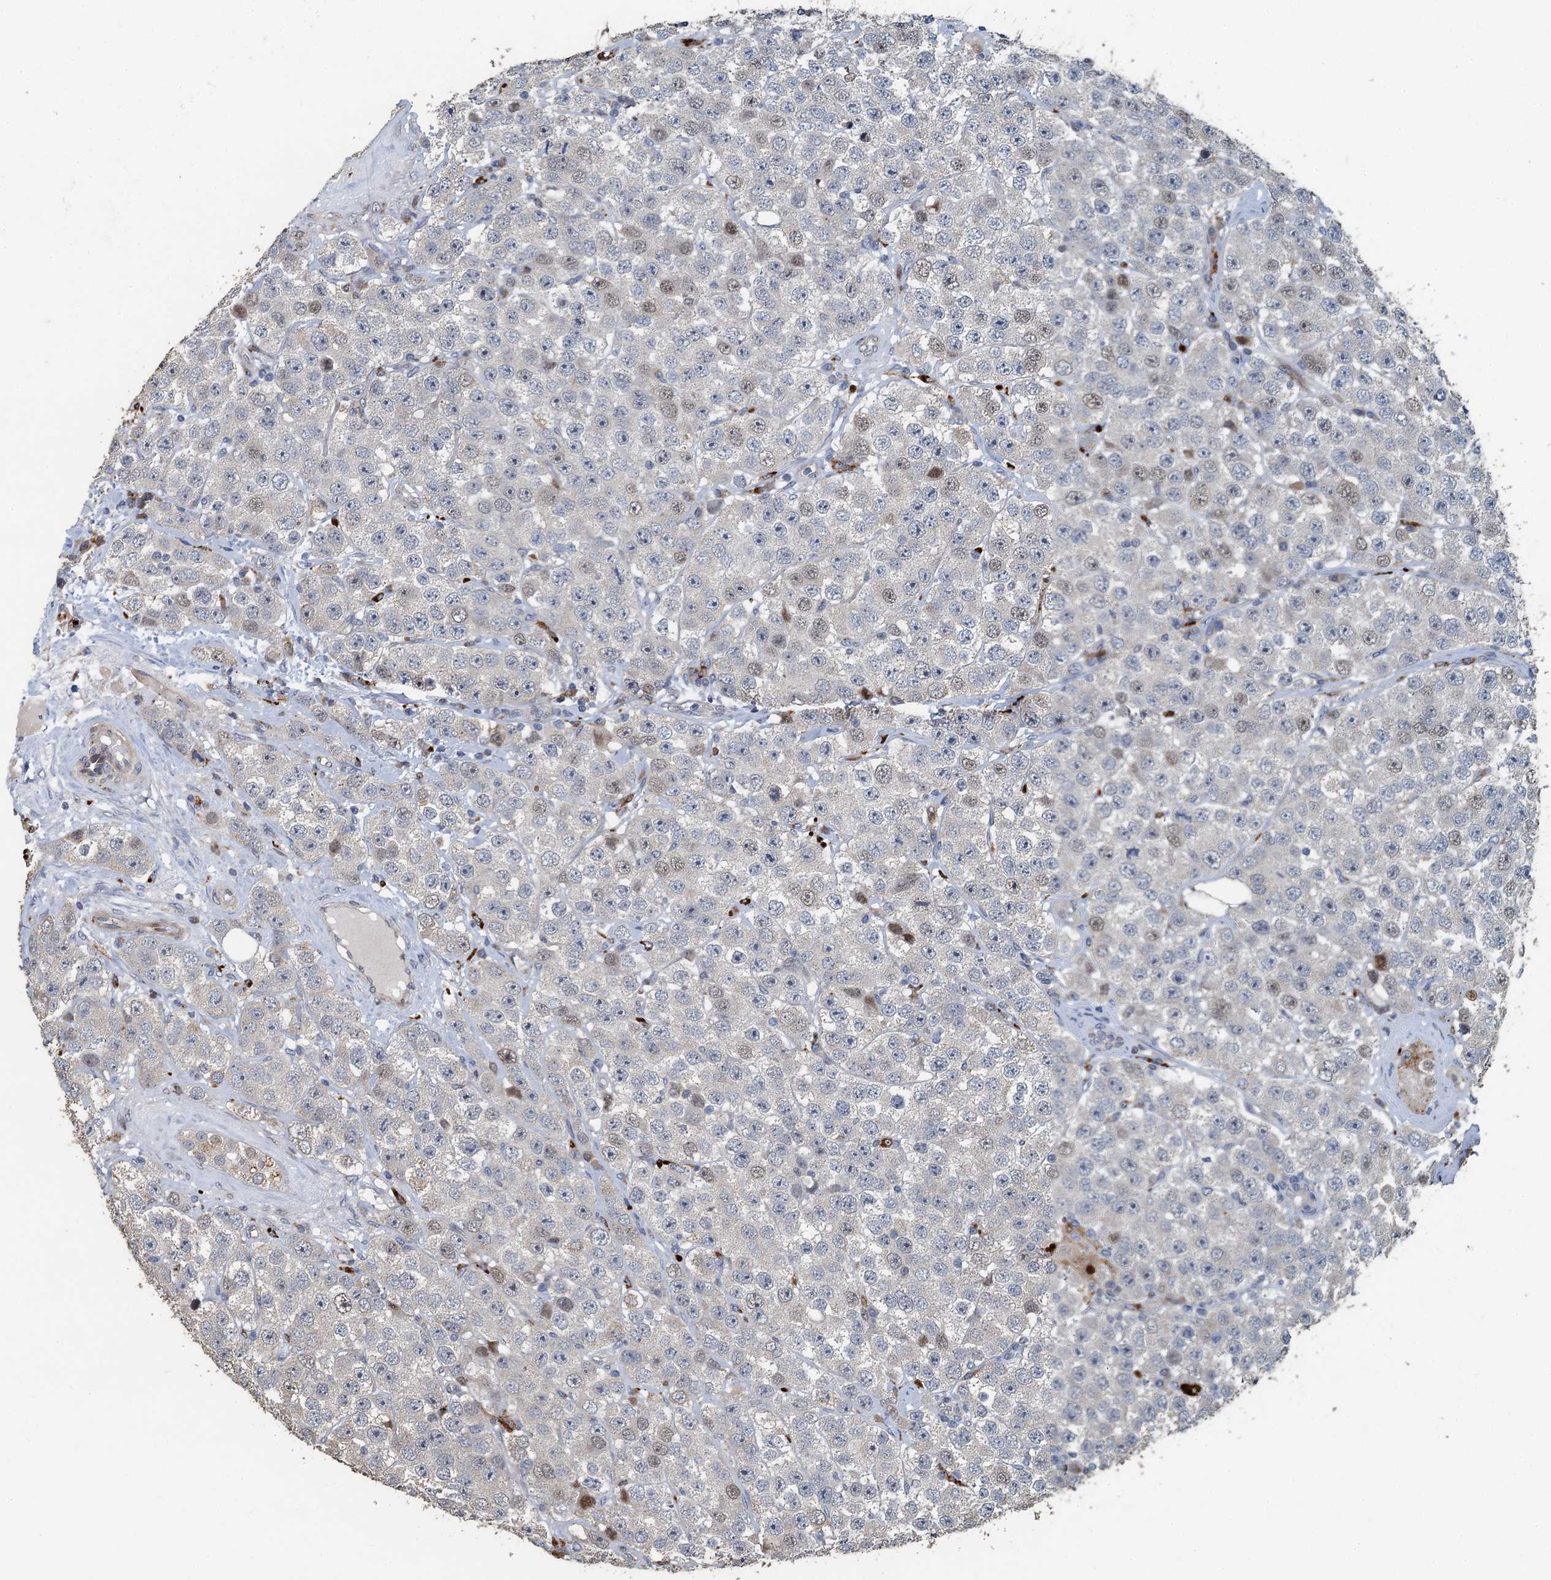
{"staining": {"intensity": "weak", "quantity": "<25%", "location": "nuclear"}, "tissue": "testis cancer", "cell_type": "Tumor cells", "image_type": "cancer", "snomed": [{"axis": "morphology", "description": "Seminoma, NOS"}, {"axis": "topography", "description": "Testis"}], "caption": "An IHC image of testis cancer (seminoma) is shown. There is no staining in tumor cells of testis cancer (seminoma).", "gene": "AGRN", "patient": {"sex": "male", "age": 28}}